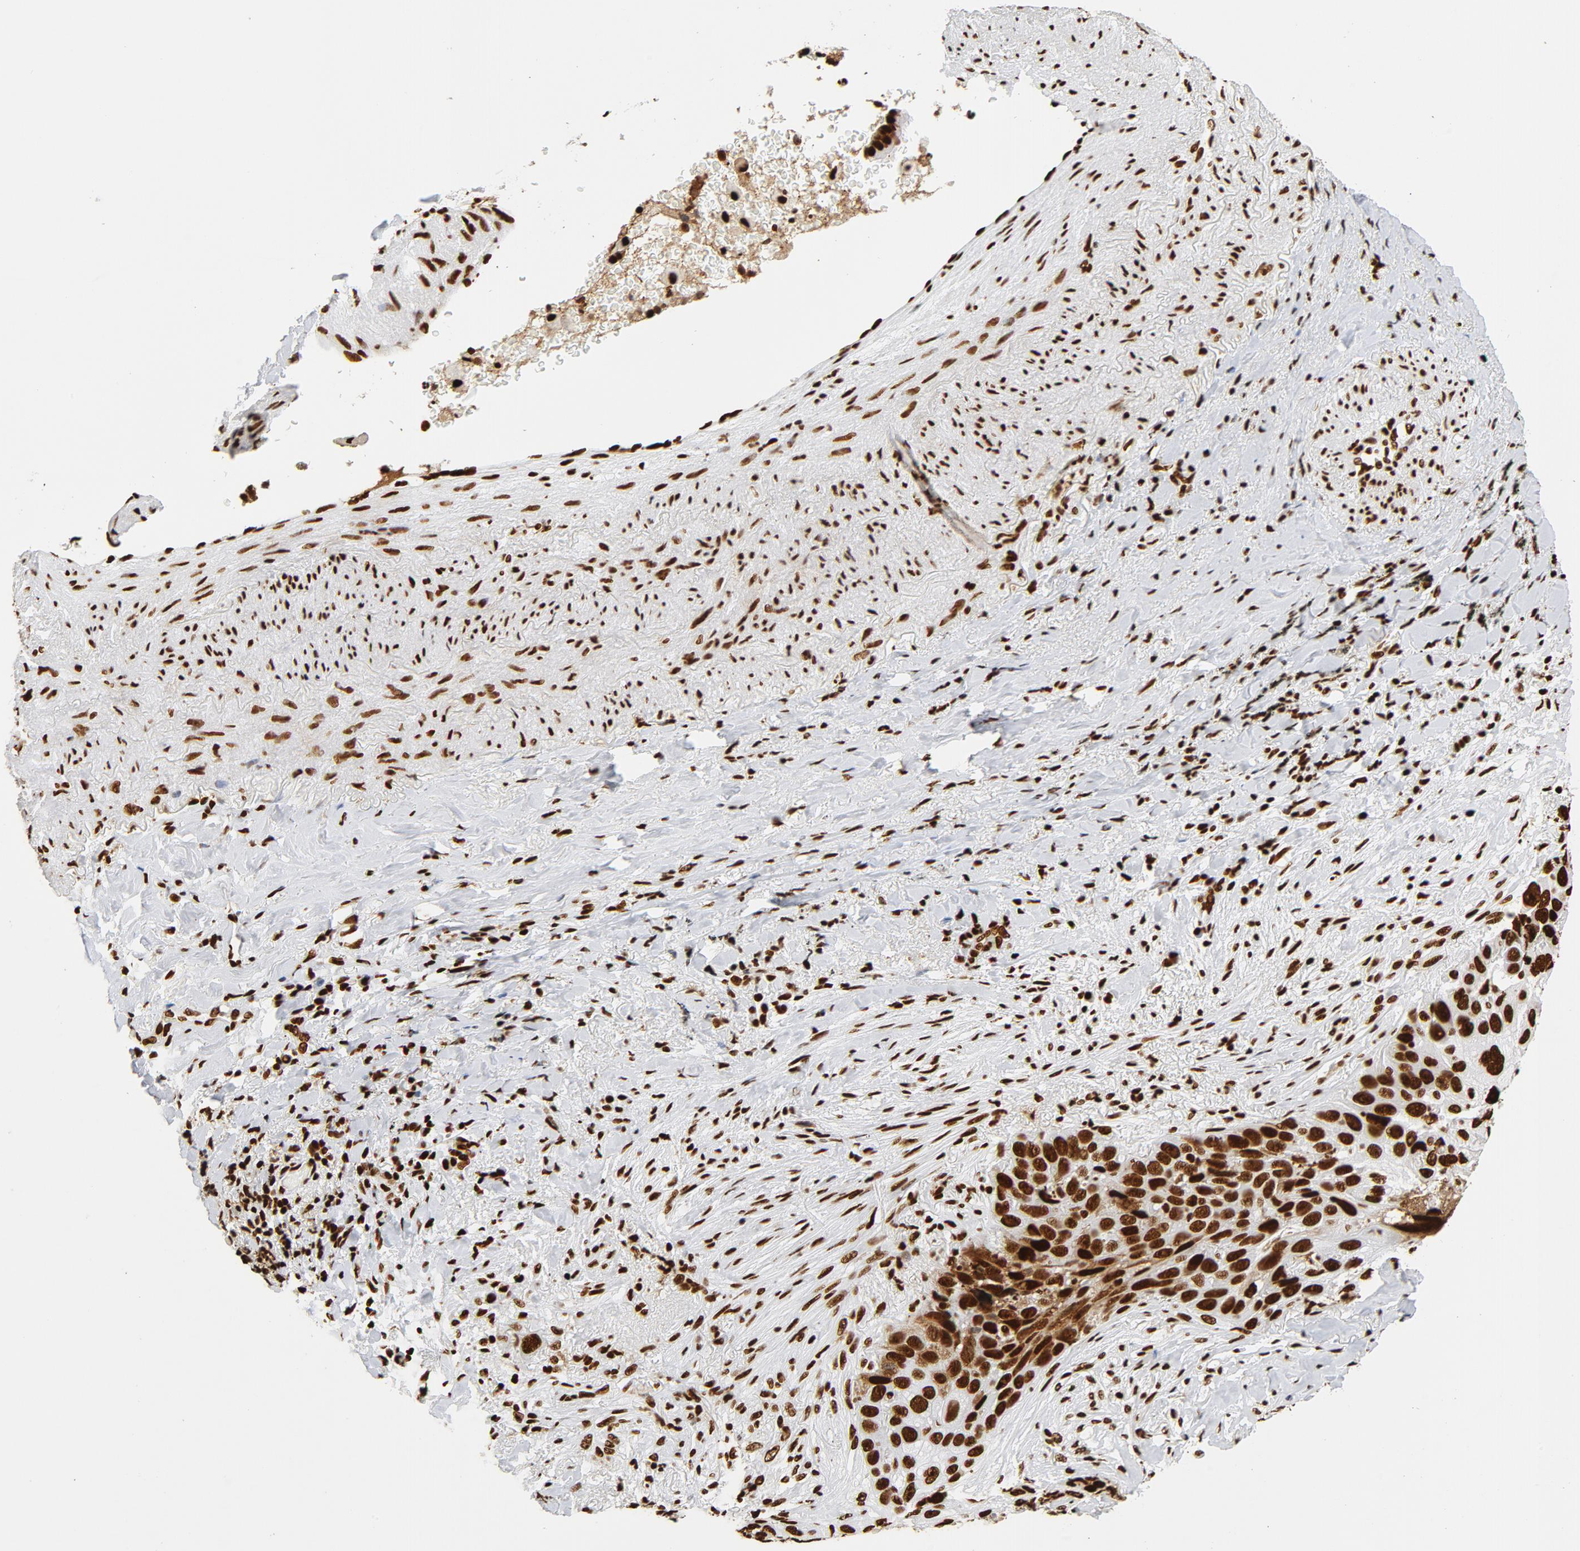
{"staining": {"intensity": "strong", "quantity": ">75%", "location": "nuclear"}, "tissue": "lung cancer", "cell_type": "Tumor cells", "image_type": "cancer", "snomed": [{"axis": "morphology", "description": "Squamous cell carcinoma, NOS"}, {"axis": "topography", "description": "Lung"}], "caption": "Squamous cell carcinoma (lung) tissue displays strong nuclear expression in about >75% of tumor cells", "gene": "XRCC6", "patient": {"sex": "male", "age": 54}}